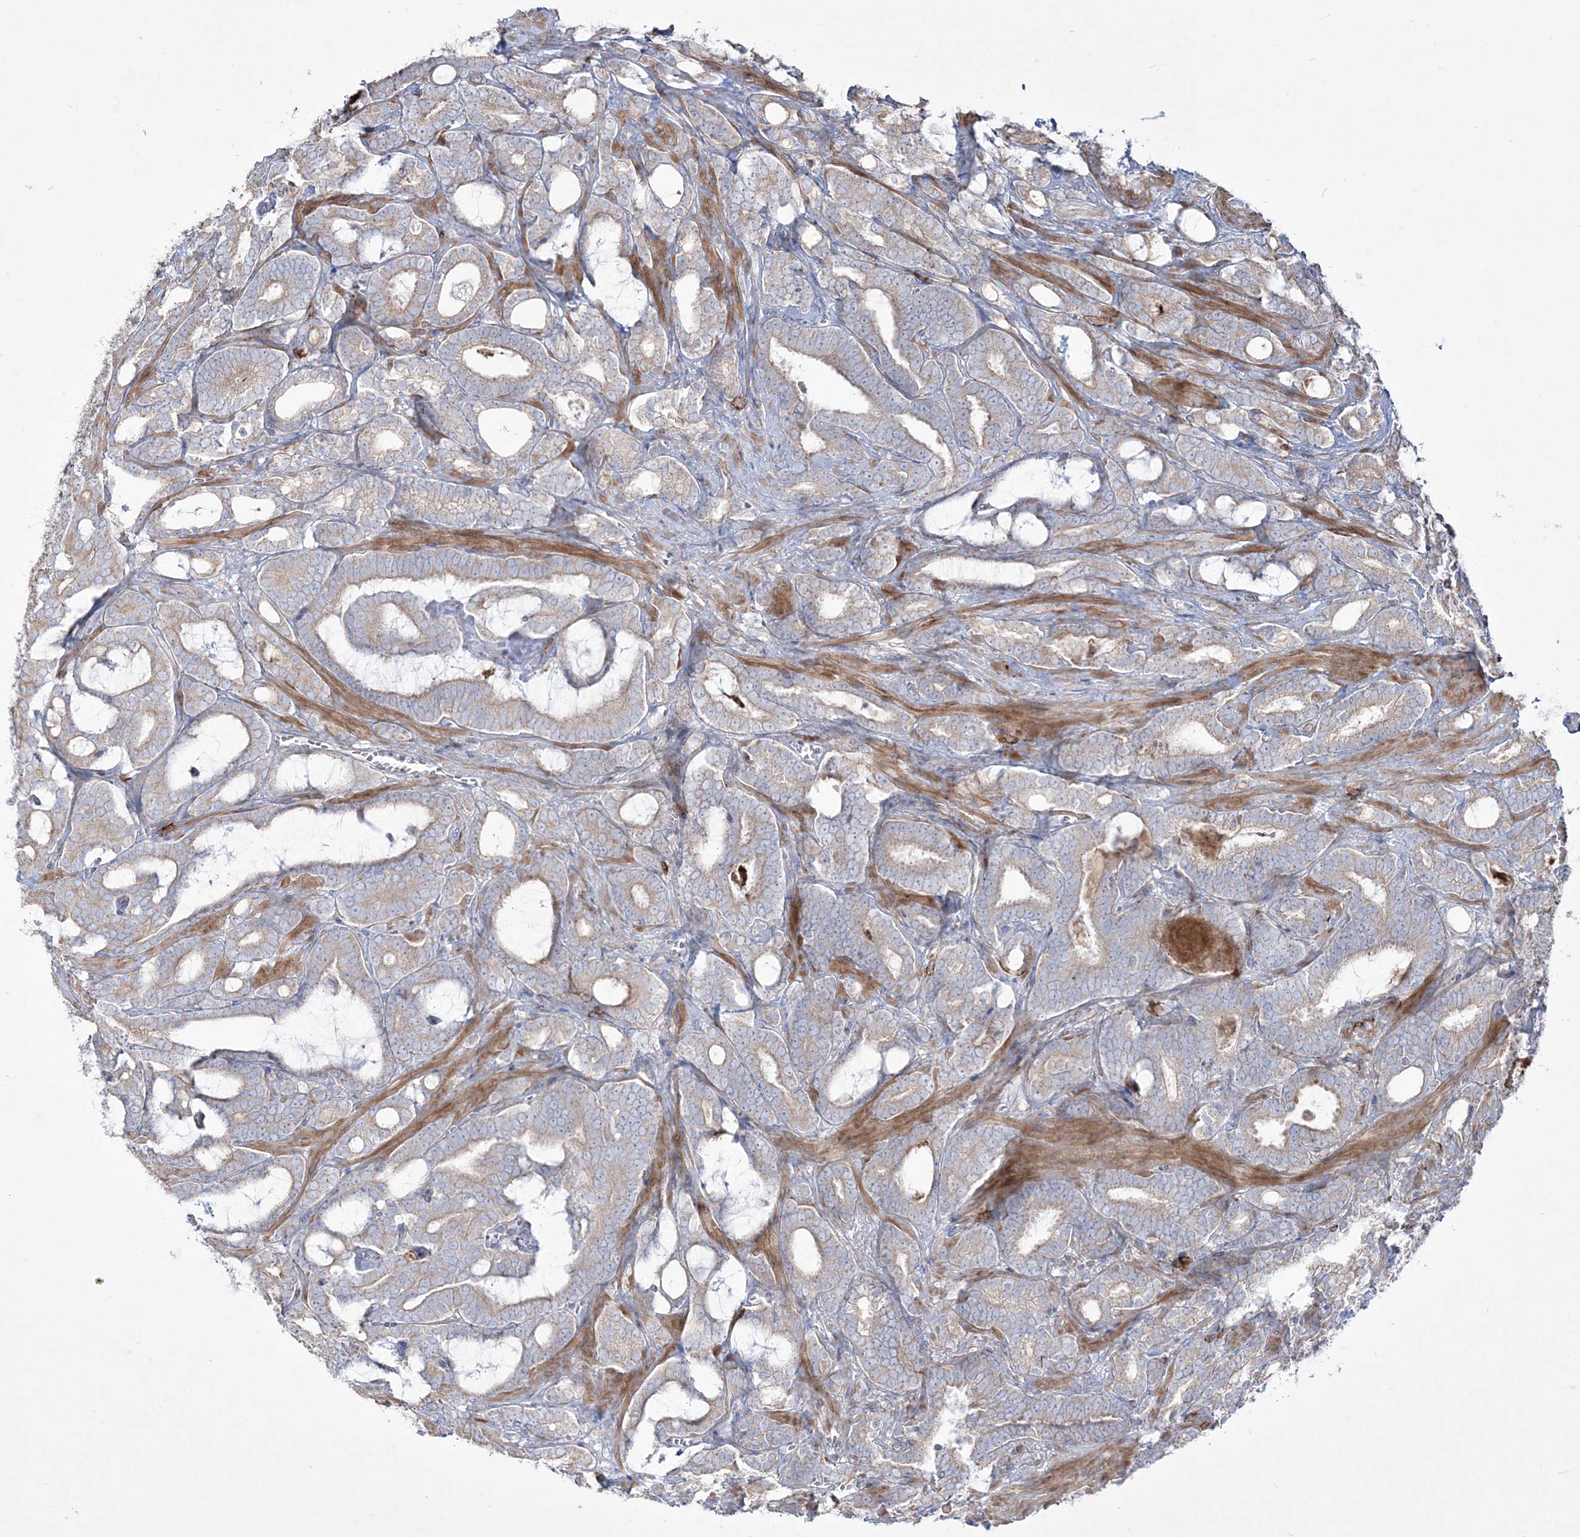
{"staining": {"intensity": "weak", "quantity": "25%-75%", "location": "cytoplasmic/membranous"}, "tissue": "prostate cancer", "cell_type": "Tumor cells", "image_type": "cancer", "snomed": [{"axis": "morphology", "description": "Adenocarcinoma, High grade"}, {"axis": "topography", "description": "Prostate and seminal vesicle, NOS"}], "caption": "About 25%-75% of tumor cells in human prostate high-grade adenocarcinoma show weak cytoplasmic/membranous protein staining as visualized by brown immunohistochemical staining.", "gene": "RICTOR", "patient": {"sex": "male", "age": 67}}